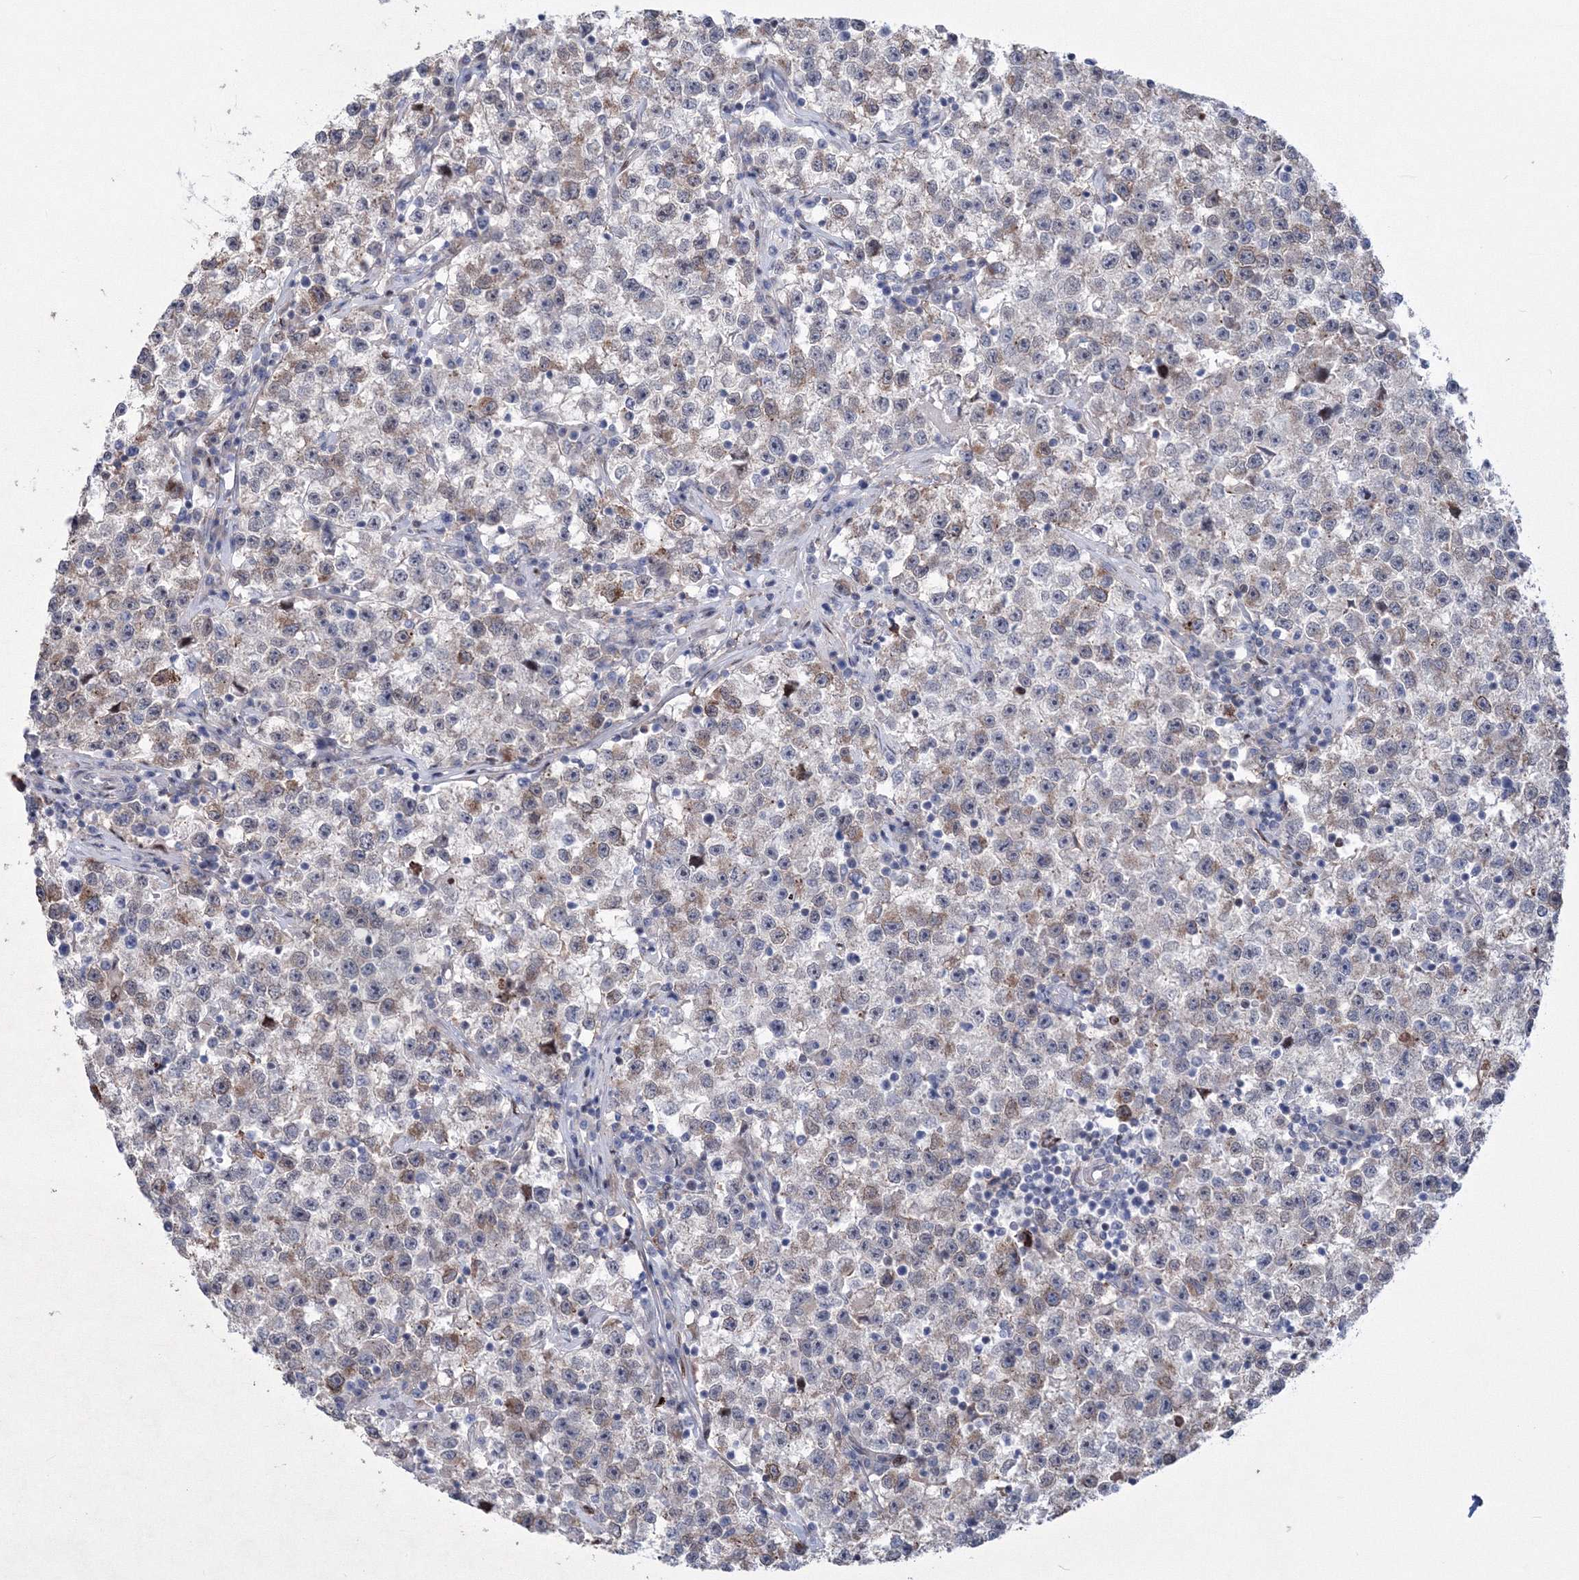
{"staining": {"intensity": "weak", "quantity": "<25%", "location": "cytoplasmic/membranous"}, "tissue": "testis cancer", "cell_type": "Tumor cells", "image_type": "cancer", "snomed": [{"axis": "morphology", "description": "Seminoma, NOS"}, {"axis": "topography", "description": "Testis"}], "caption": "IHC histopathology image of testis cancer stained for a protein (brown), which shows no positivity in tumor cells. The staining is performed using DAB brown chromogen with nuclei counter-stained in using hematoxylin.", "gene": "RNPEPL1", "patient": {"sex": "male", "age": 22}}